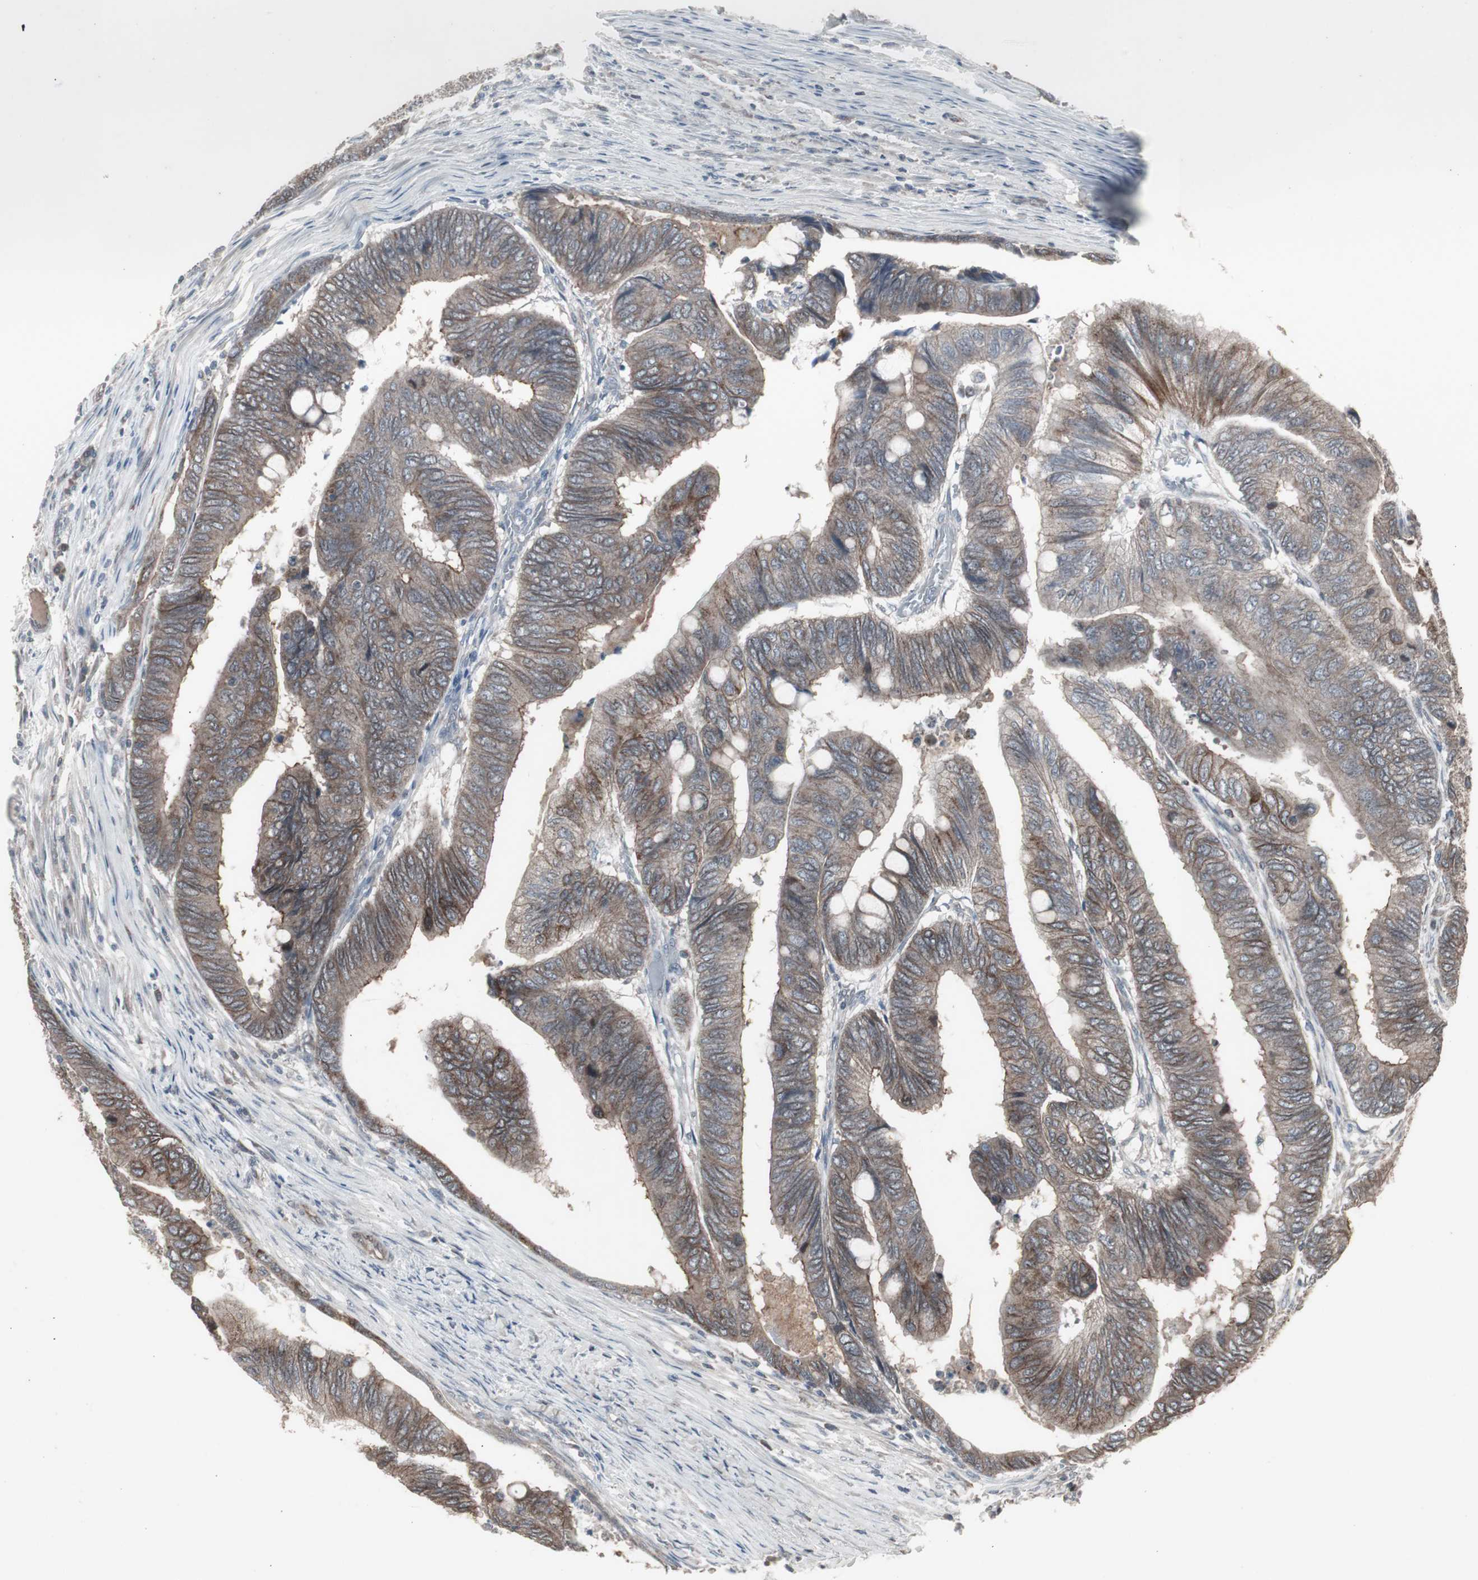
{"staining": {"intensity": "weak", "quantity": ">75%", "location": "cytoplasmic/membranous"}, "tissue": "colorectal cancer", "cell_type": "Tumor cells", "image_type": "cancer", "snomed": [{"axis": "morphology", "description": "Normal tissue, NOS"}, {"axis": "morphology", "description": "Adenocarcinoma, NOS"}, {"axis": "topography", "description": "Rectum"}, {"axis": "topography", "description": "Peripheral nerve tissue"}], "caption": "Immunohistochemical staining of human colorectal cancer shows weak cytoplasmic/membranous protein positivity in approximately >75% of tumor cells. Nuclei are stained in blue.", "gene": "SSTR2", "patient": {"sex": "male", "age": 92}}